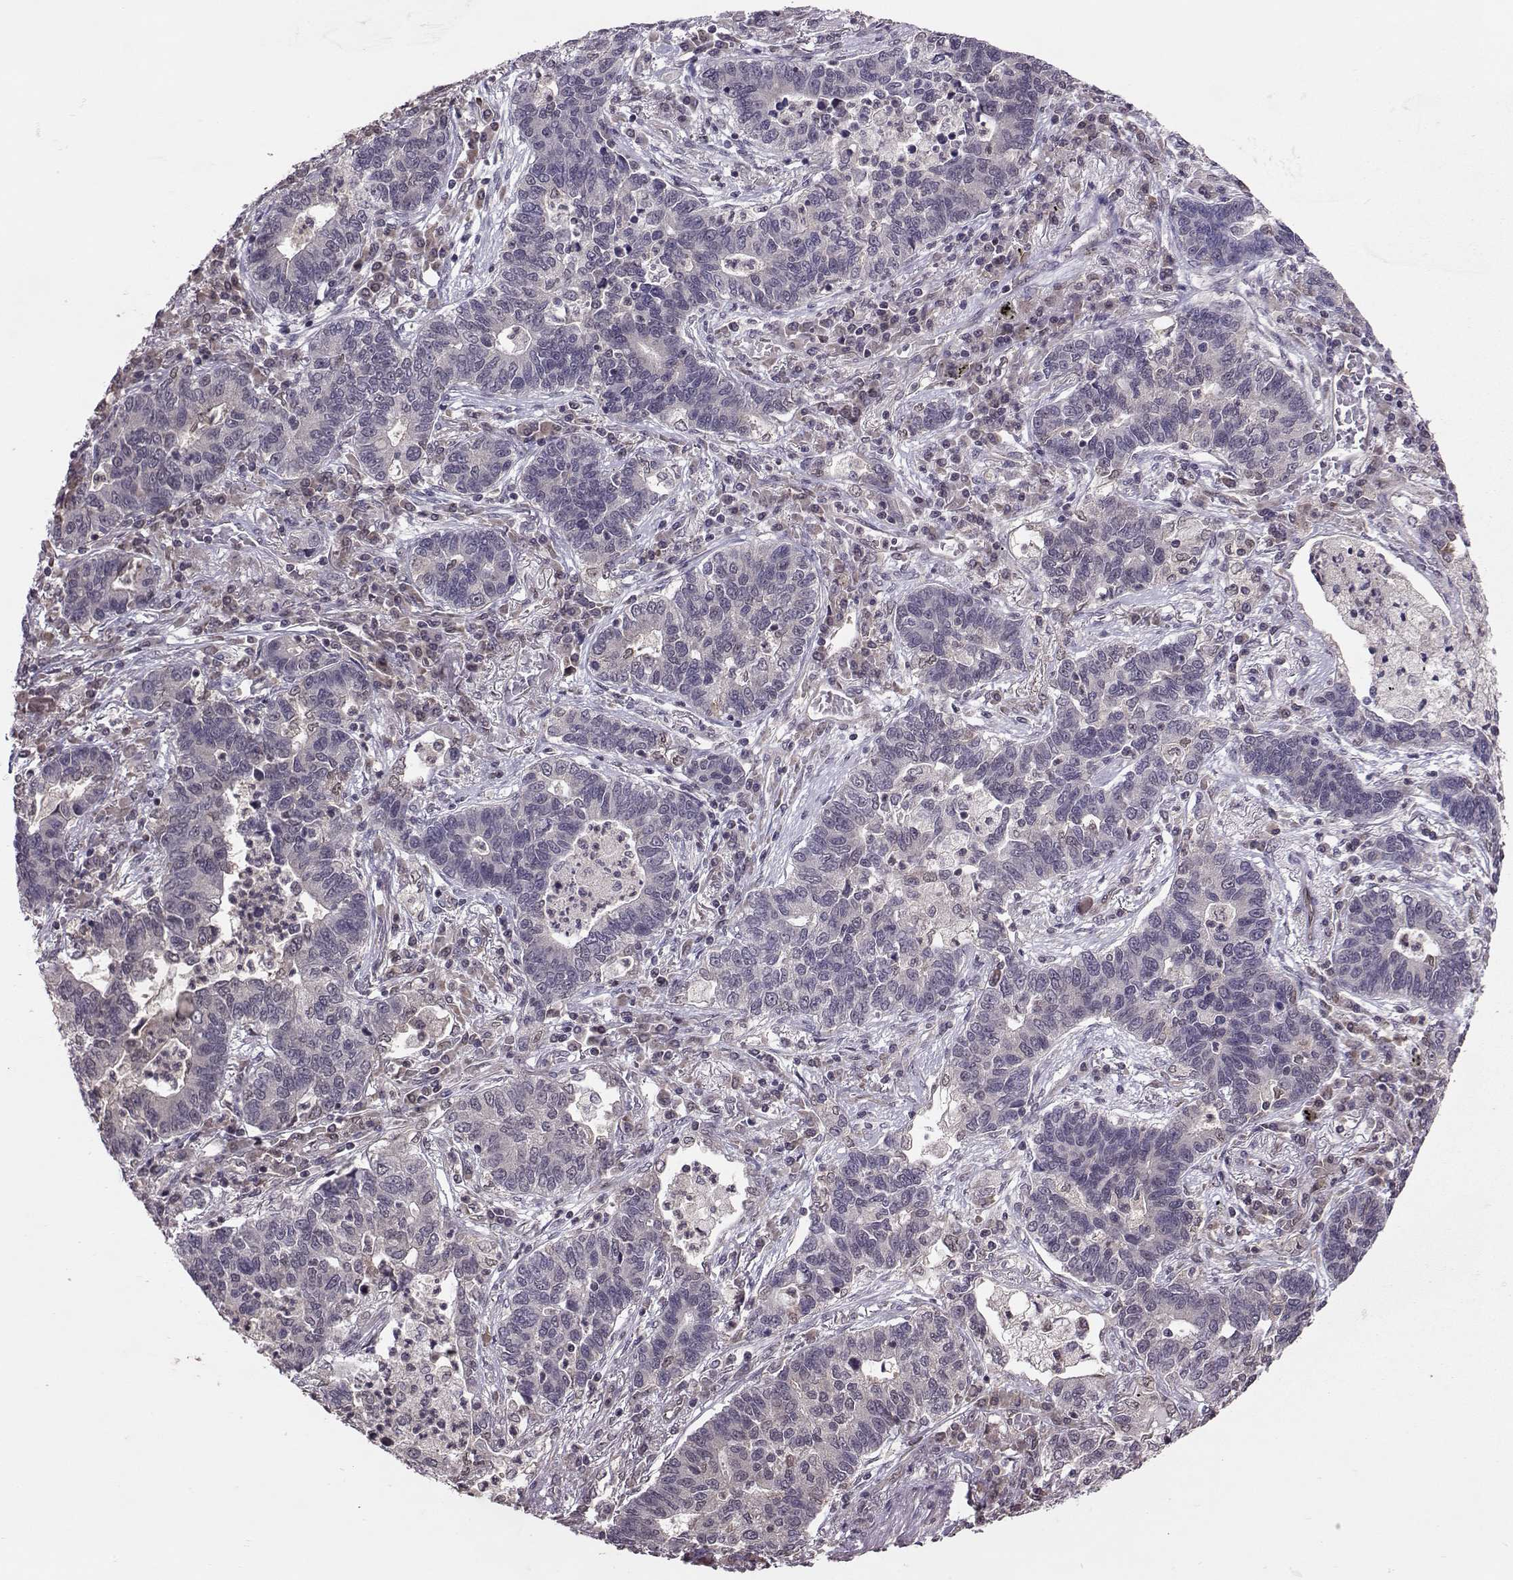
{"staining": {"intensity": "negative", "quantity": "none", "location": "none"}, "tissue": "lung cancer", "cell_type": "Tumor cells", "image_type": "cancer", "snomed": [{"axis": "morphology", "description": "Adenocarcinoma, NOS"}, {"axis": "topography", "description": "Lung"}], "caption": "Tumor cells are negative for protein expression in human lung cancer (adenocarcinoma).", "gene": "PPP2R2A", "patient": {"sex": "female", "age": 57}}